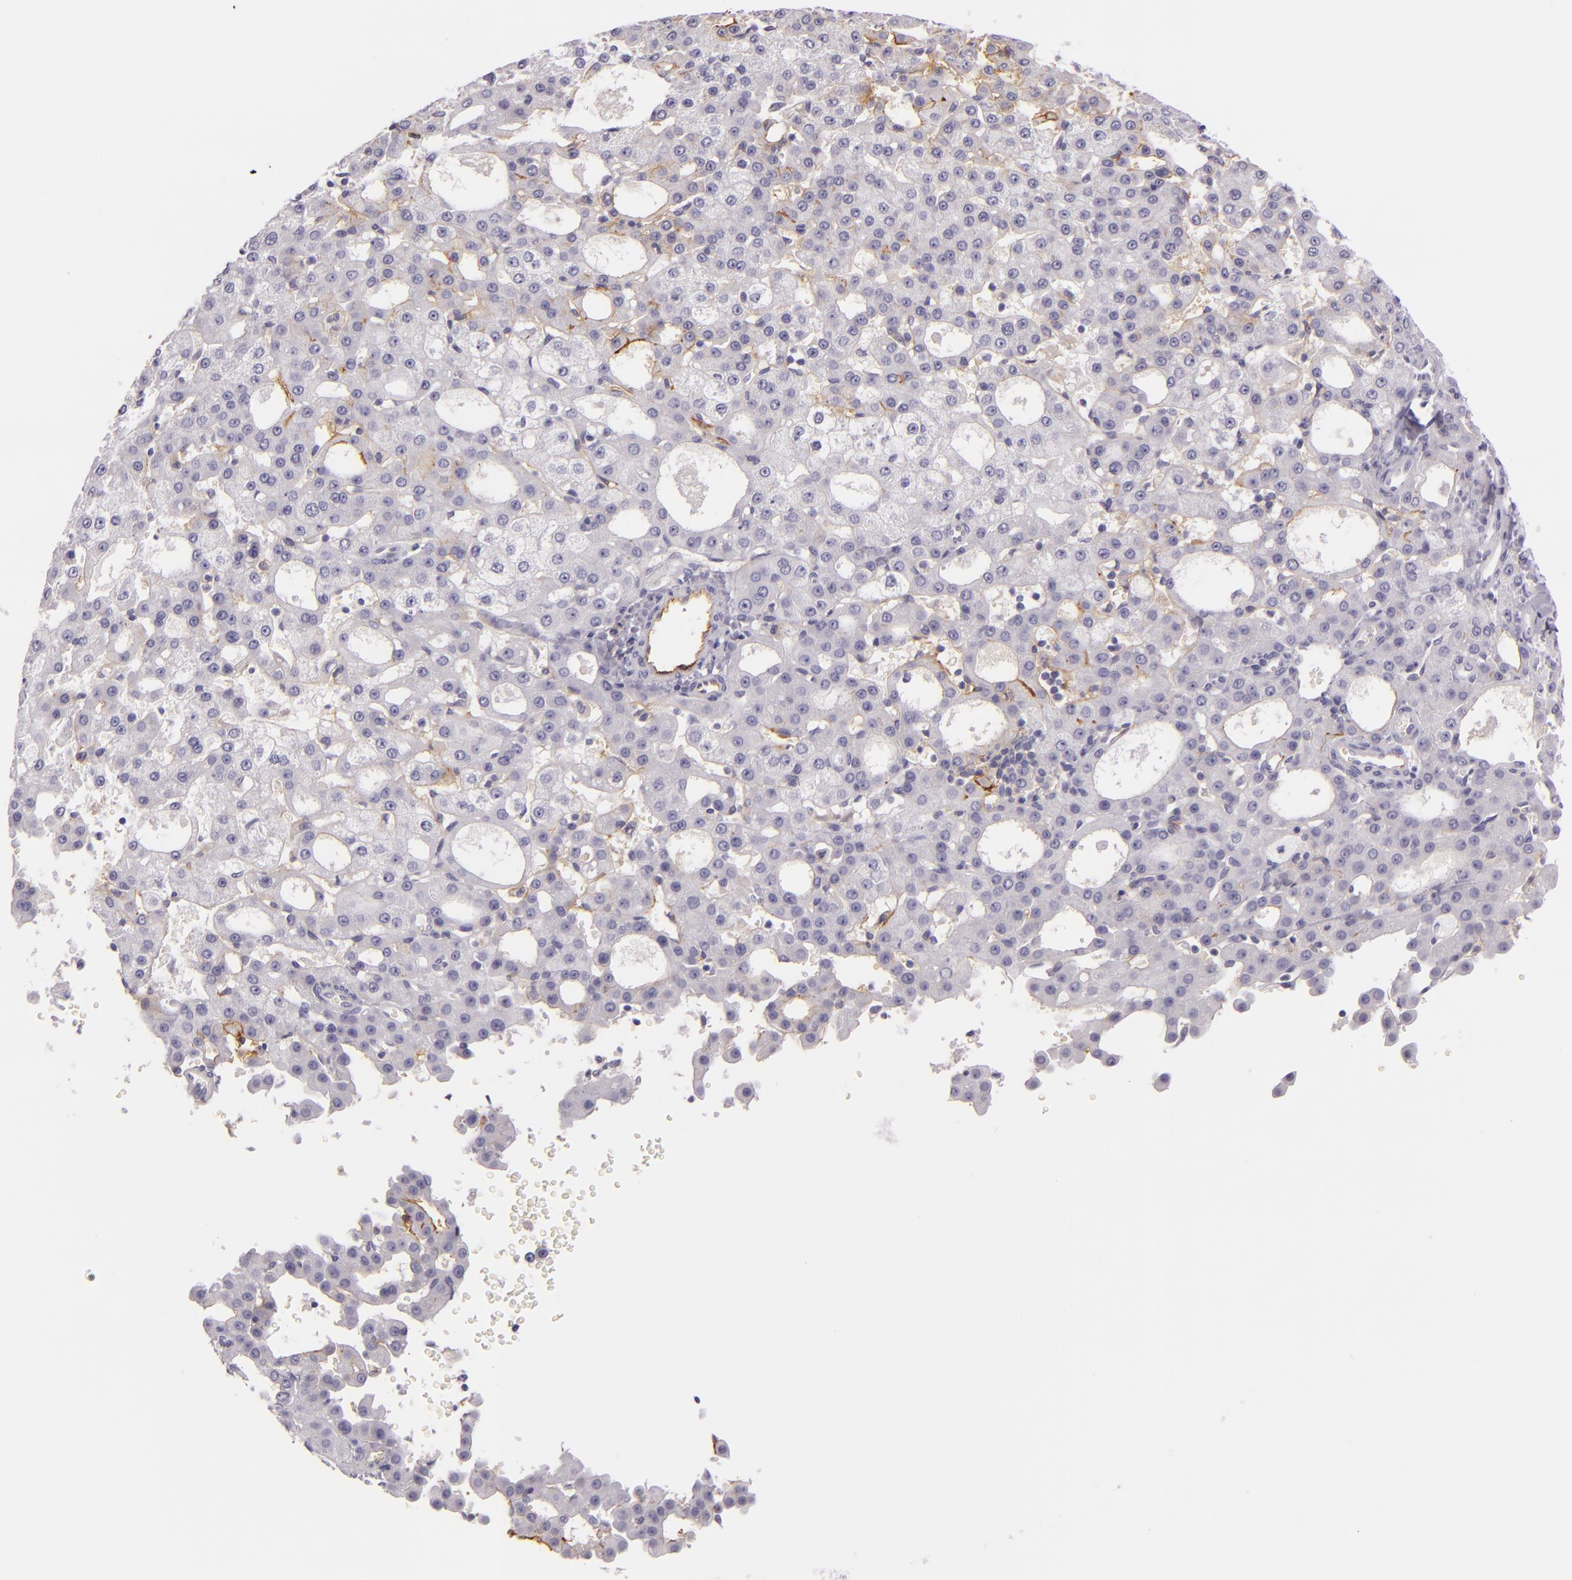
{"staining": {"intensity": "negative", "quantity": "none", "location": "none"}, "tissue": "liver cancer", "cell_type": "Tumor cells", "image_type": "cancer", "snomed": [{"axis": "morphology", "description": "Carcinoma, Hepatocellular, NOS"}, {"axis": "topography", "description": "Liver"}], "caption": "A high-resolution photomicrograph shows immunohistochemistry staining of liver cancer, which shows no significant expression in tumor cells. The staining was performed using DAB to visualize the protein expression in brown, while the nuclei were stained in blue with hematoxylin (Magnification: 20x).", "gene": "ICAM1", "patient": {"sex": "male", "age": 47}}